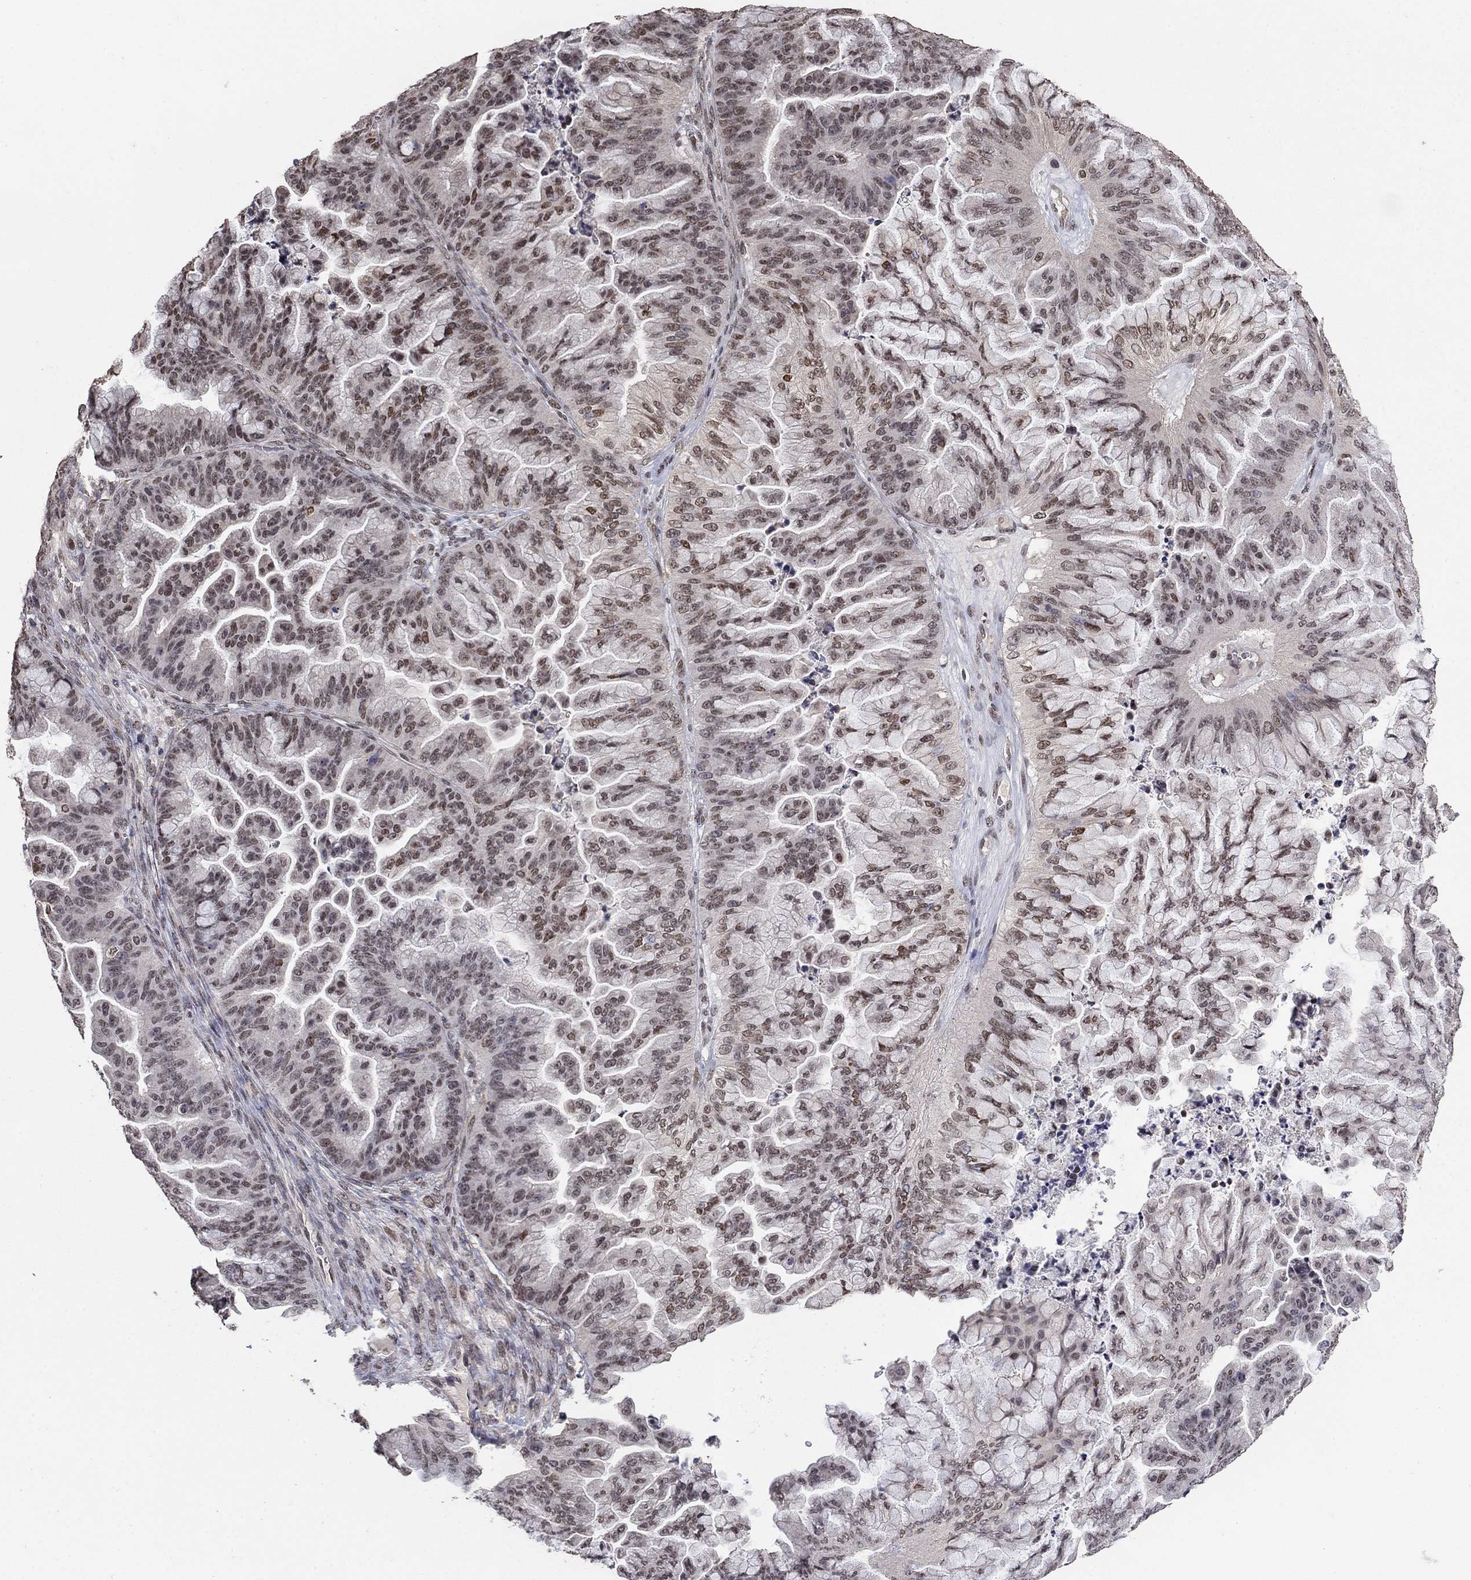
{"staining": {"intensity": "weak", "quantity": ">75%", "location": "nuclear"}, "tissue": "ovarian cancer", "cell_type": "Tumor cells", "image_type": "cancer", "snomed": [{"axis": "morphology", "description": "Cystadenocarcinoma, mucinous, NOS"}, {"axis": "topography", "description": "Ovary"}], "caption": "Human ovarian mucinous cystadenocarcinoma stained for a protein (brown) shows weak nuclear positive expression in about >75% of tumor cells.", "gene": "GRIA3", "patient": {"sex": "female", "age": 67}}